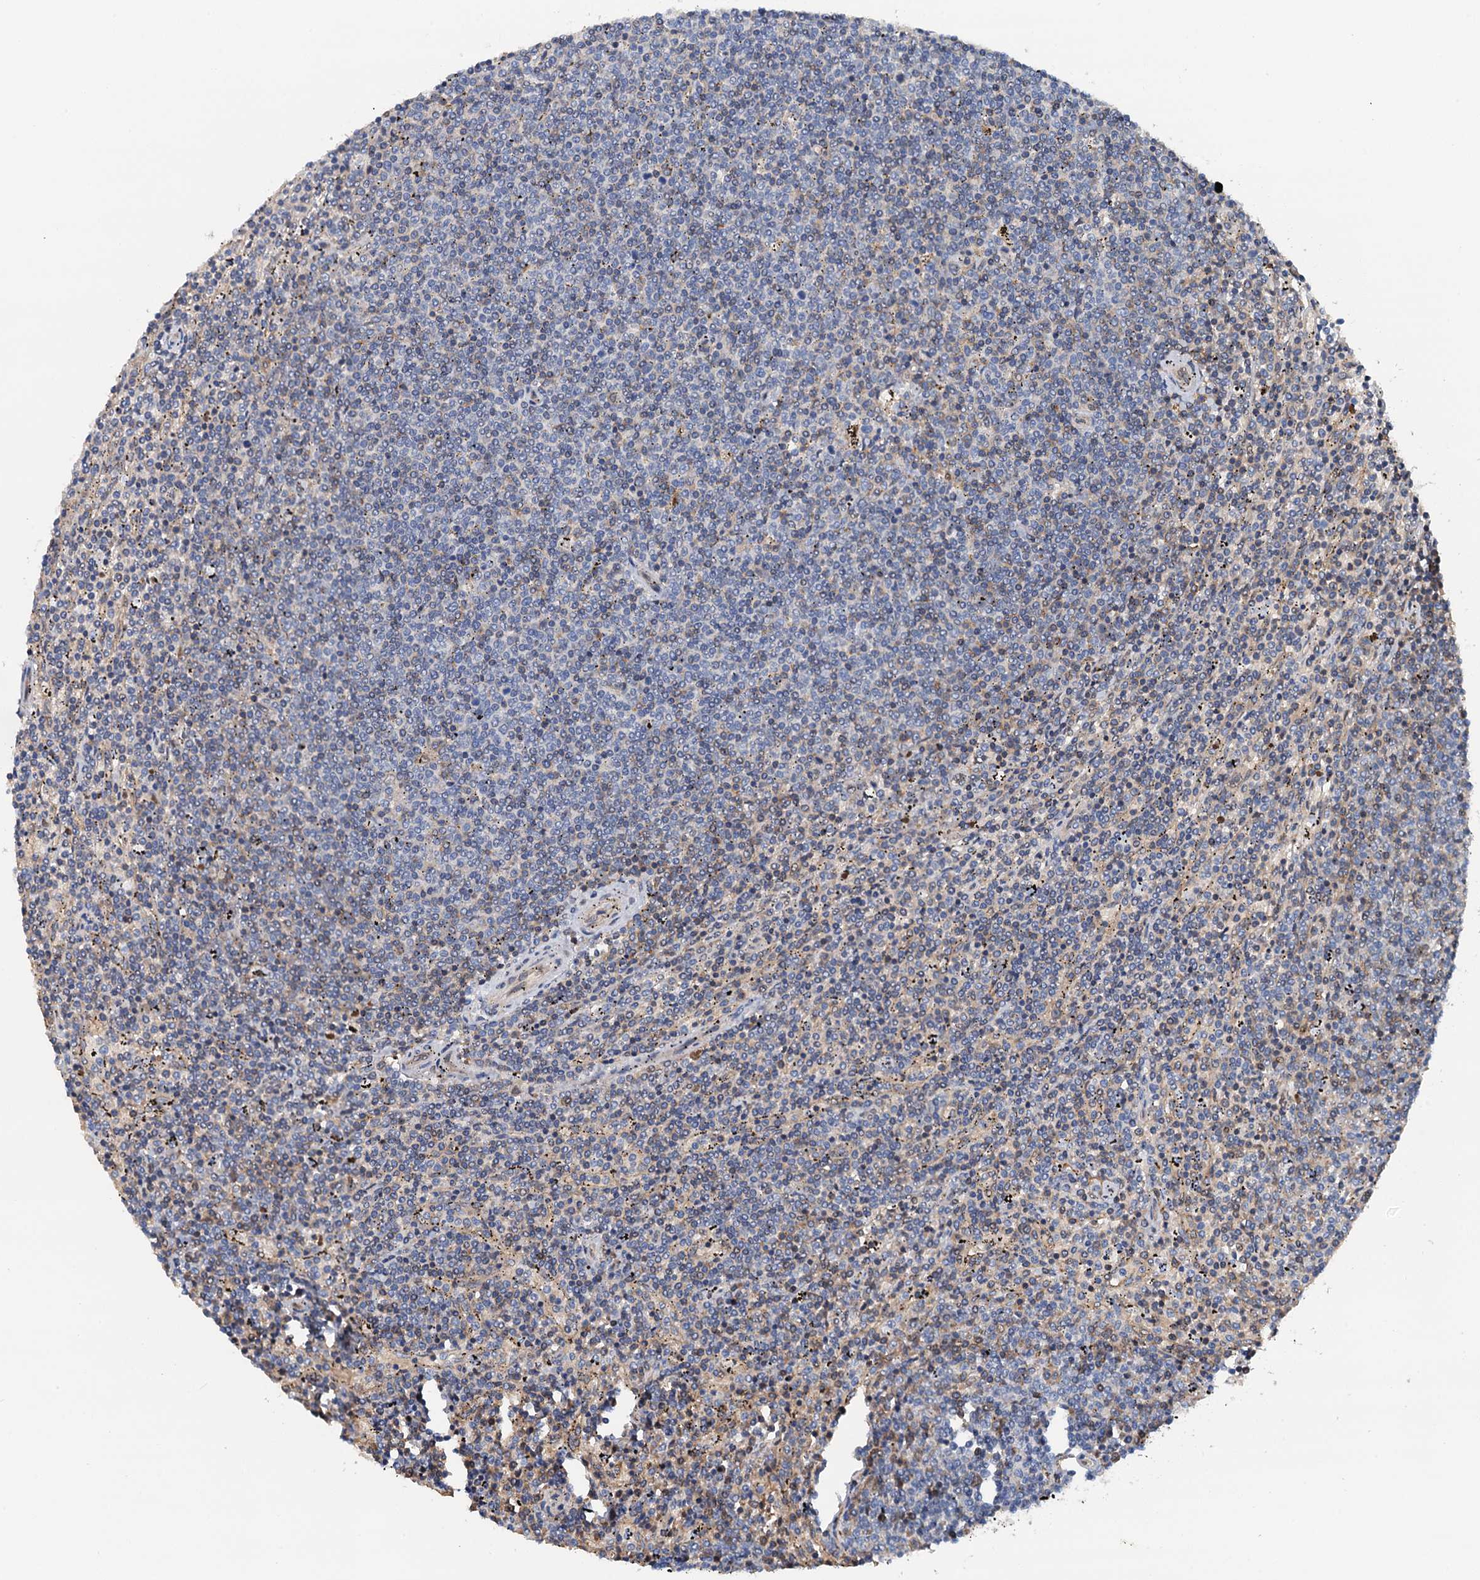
{"staining": {"intensity": "negative", "quantity": "none", "location": "none"}, "tissue": "lymphoma", "cell_type": "Tumor cells", "image_type": "cancer", "snomed": [{"axis": "morphology", "description": "Malignant lymphoma, non-Hodgkin's type, Low grade"}, {"axis": "topography", "description": "Spleen"}], "caption": "DAB immunohistochemical staining of human low-grade malignant lymphoma, non-Hodgkin's type shows no significant positivity in tumor cells.", "gene": "ROGDI", "patient": {"sex": "female", "age": 50}}